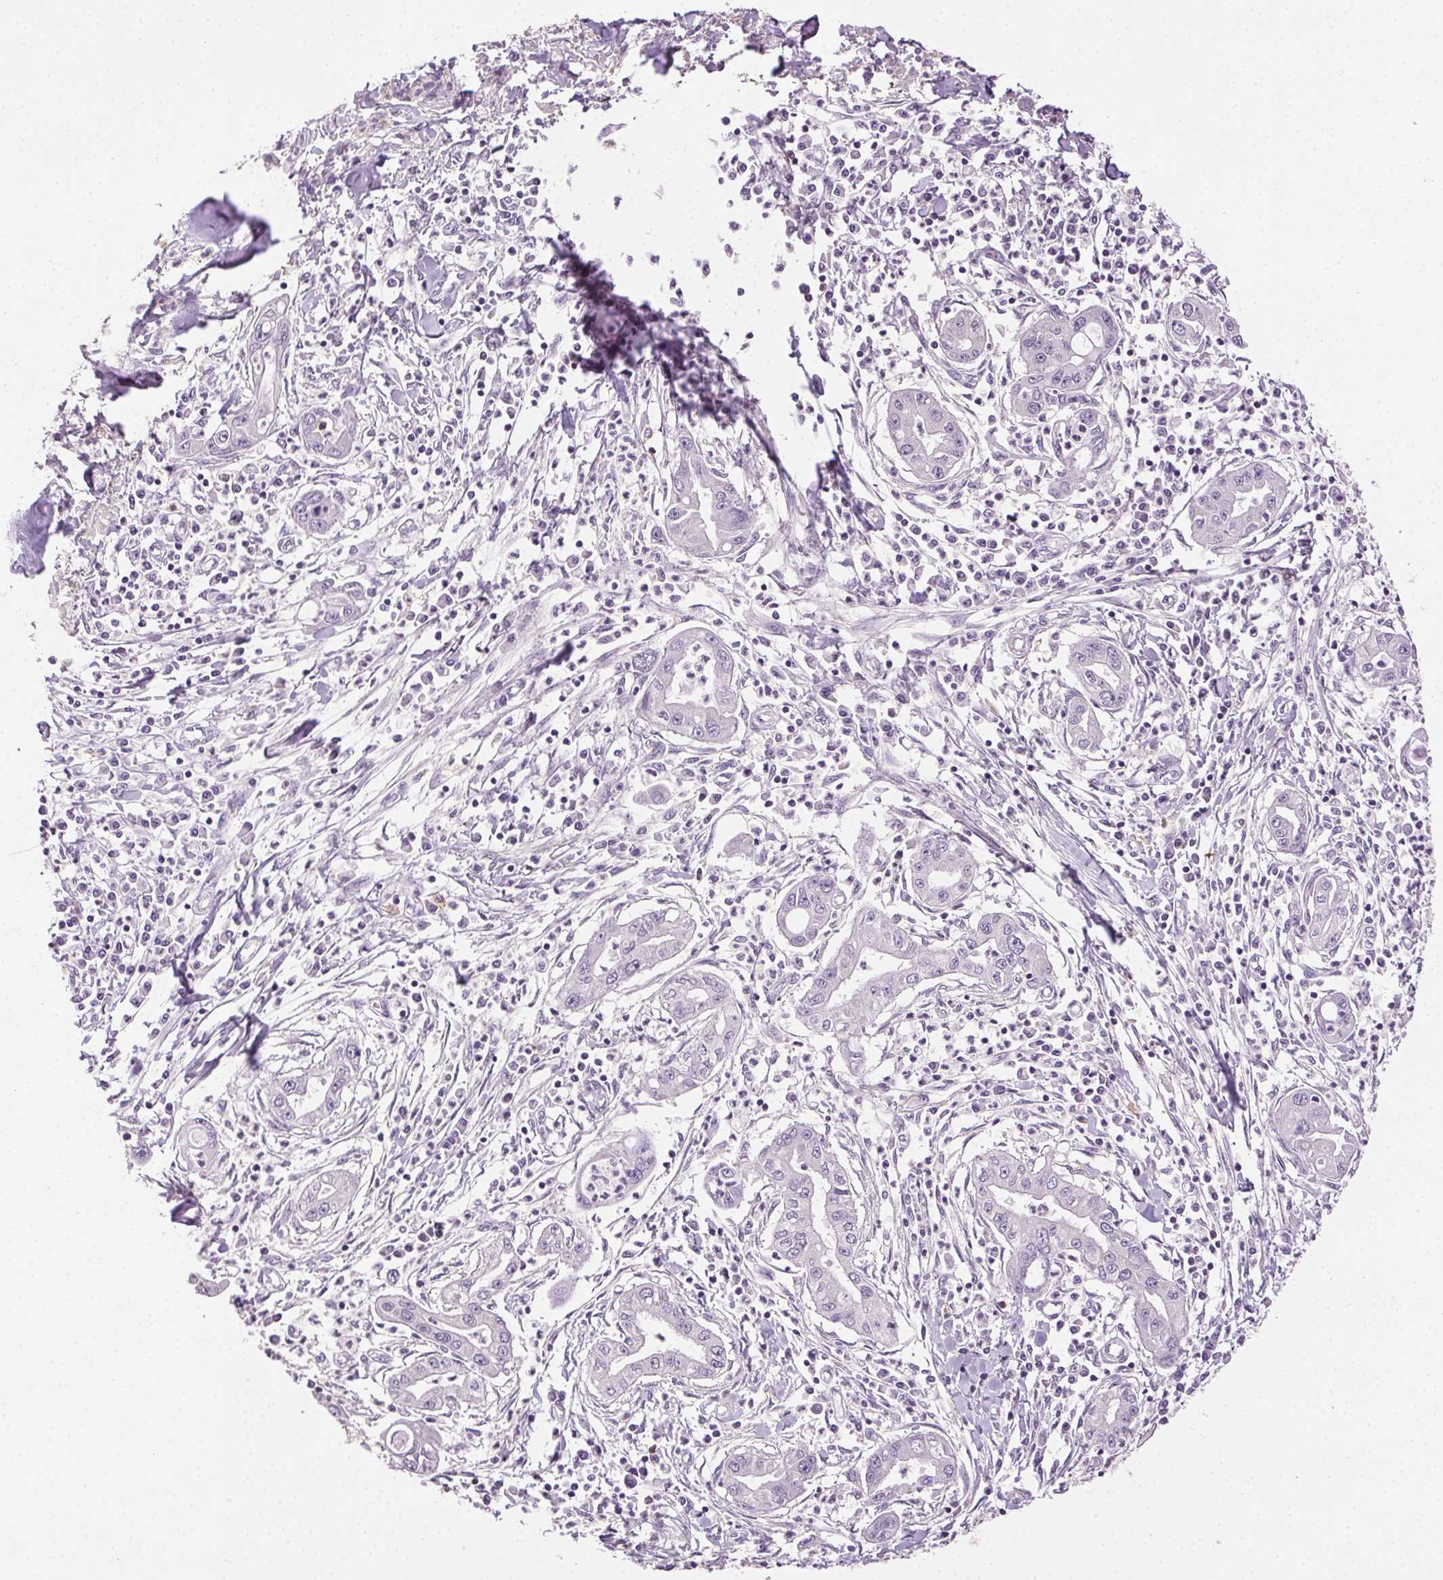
{"staining": {"intensity": "negative", "quantity": "none", "location": "none"}, "tissue": "pancreatic cancer", "cell_type": "Tumor cells", "image_type": "cancer", "snomed": [{"axis": "morphology", "description": "Adenocarcinoma, NOS"}, {"axis": "topography", "description": "Pancreas"}], "caption": "Human pancreatic cancer stained for a protein using immunohistochemistry (IHC) exhibits no staining in tumor cells.", "gene": "AKAP5", "patient": {"sex": "male", "age": 72}}